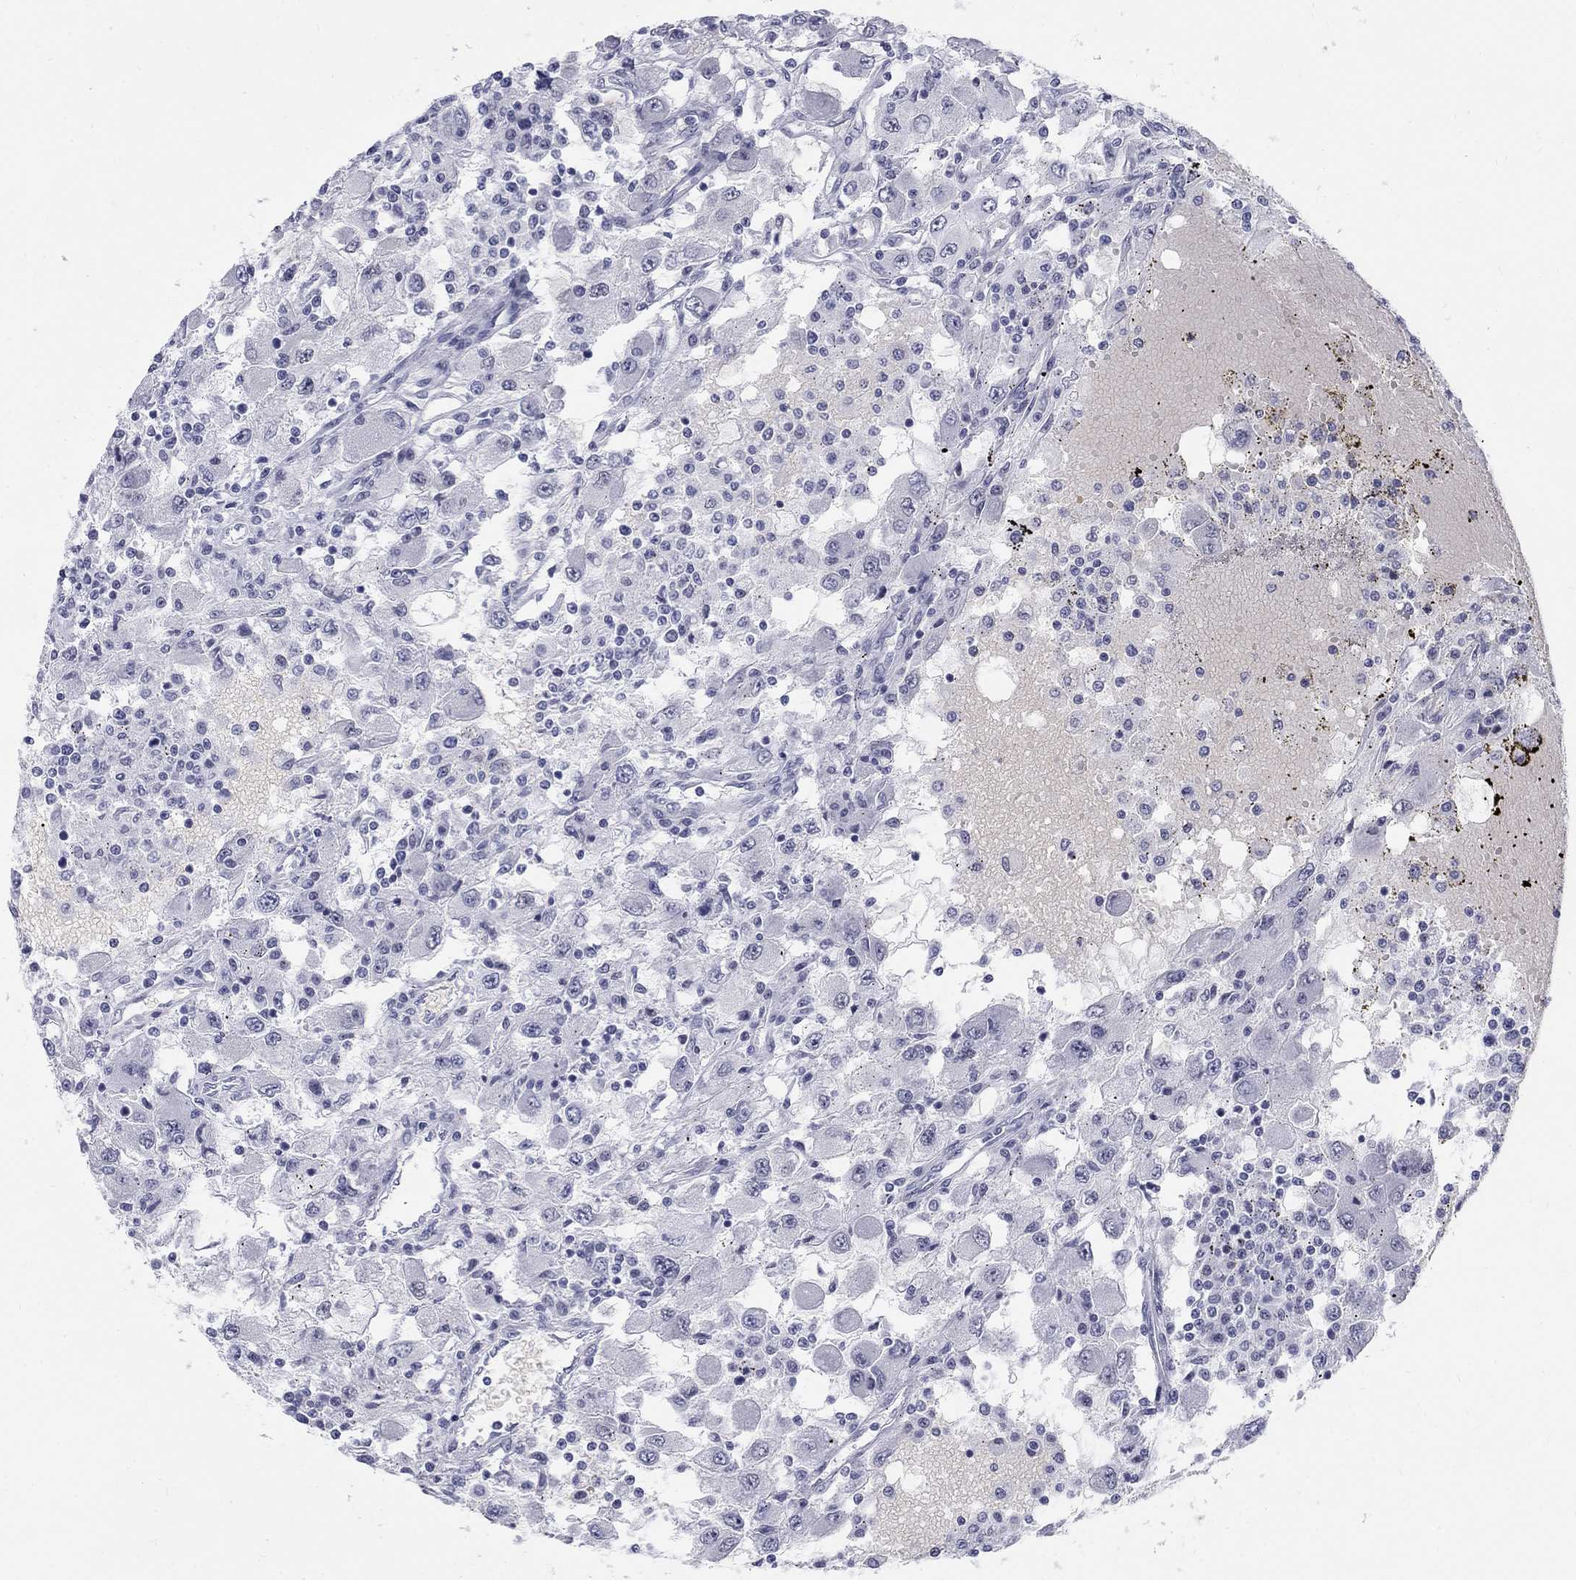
{"staining": {"intensity": "negative", "quantity": "none", "location": "none"}, "tissue": "renal cancer", "cell_type": "Tumor cells", "image_type": "cancer", "snomed": [{"axis": "morphology", "description": "Adenocarcinoma, NOS"}, {"axis": "topography", "description": "Kidney"}], "caption": "This is a histopathology image of IHC staining of adenocarcinoma (renal), which shows no staining in tumor cells.", "gene": "DMTN", "patient": {"sex": "female", "age": 67}}